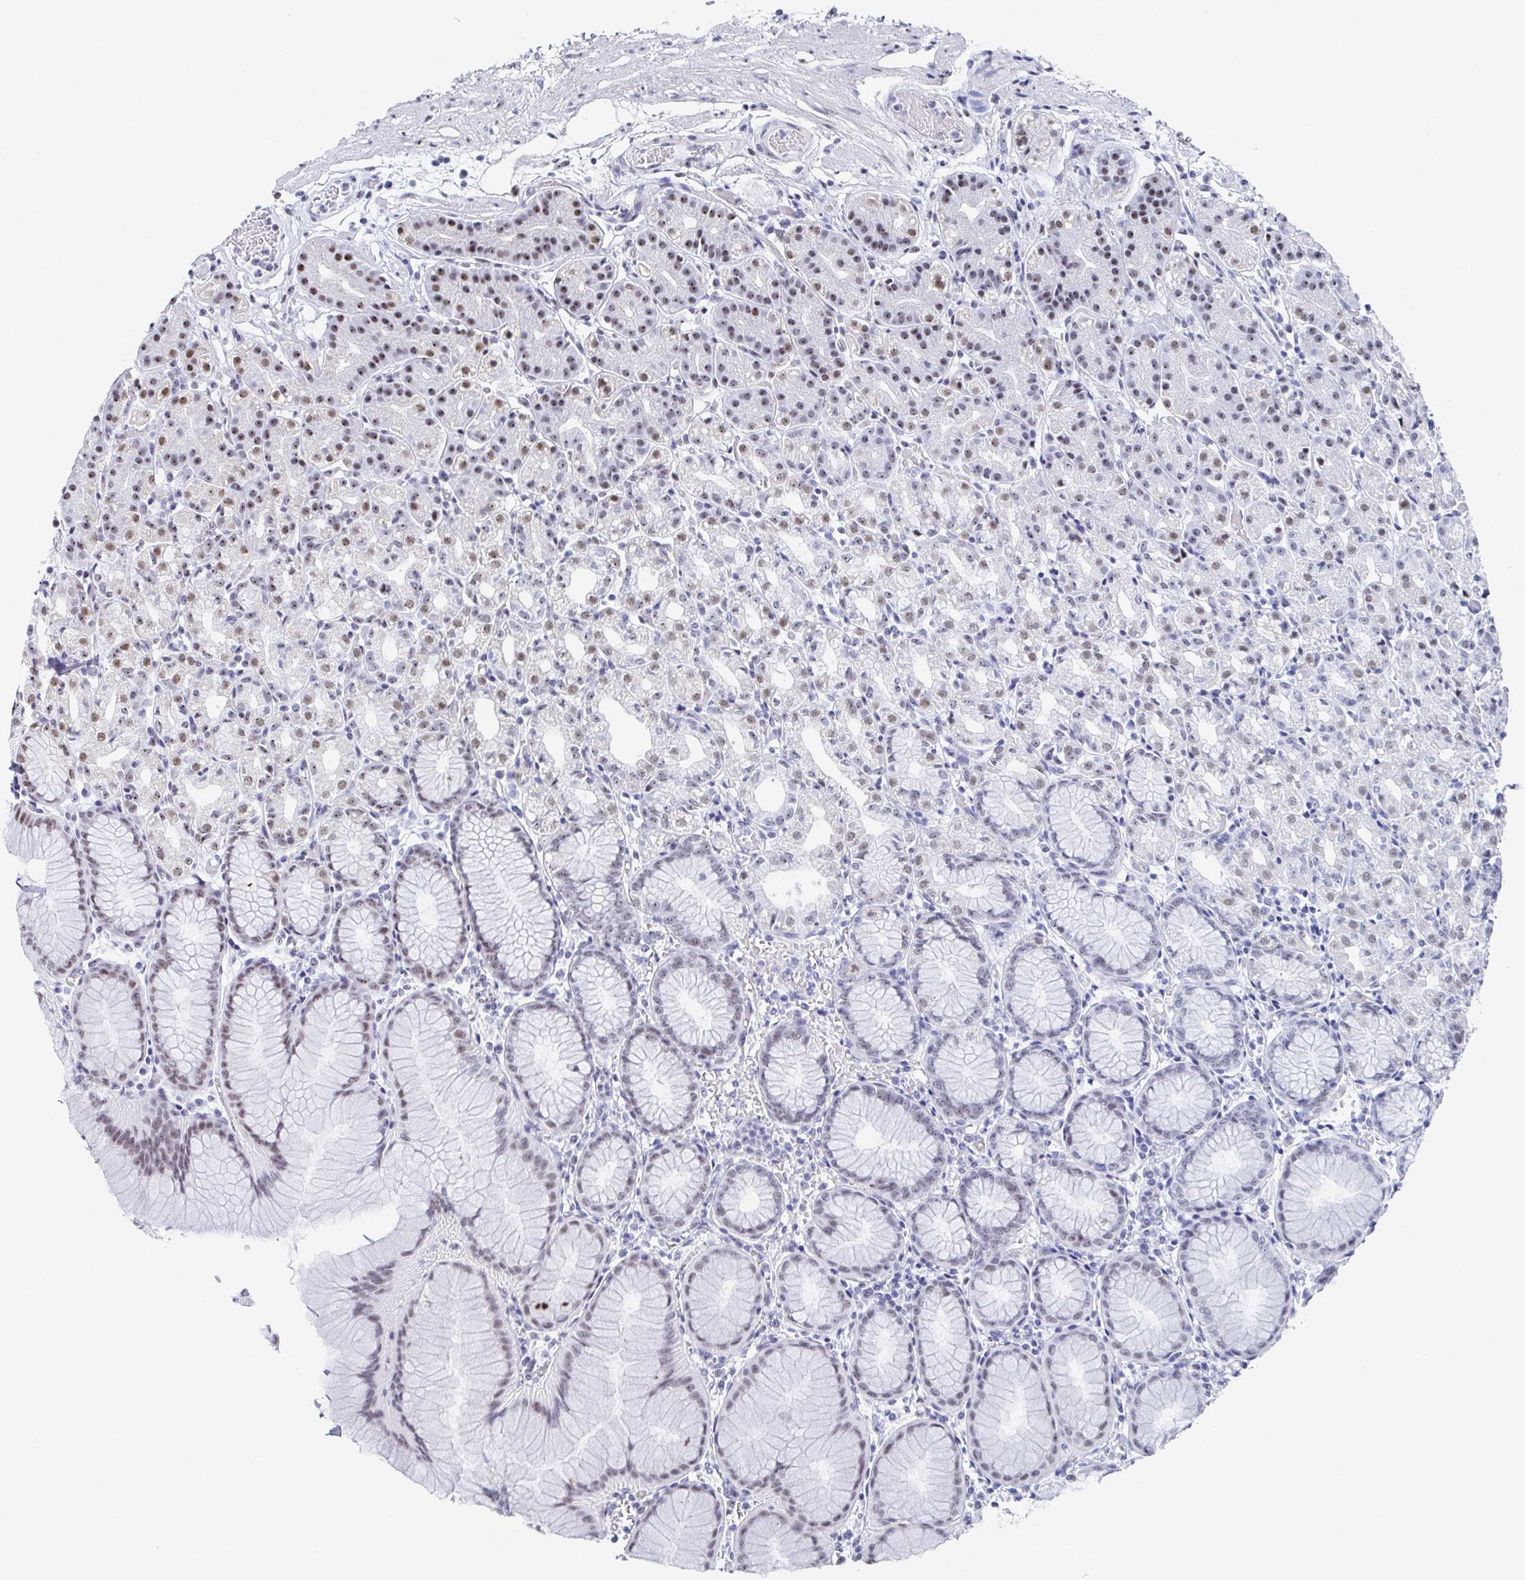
{"staining": {"intensity": "moderate", "quantity": "<25%", "location": "nuclear"}, "tissue": "stomach", "cell_type": "Glandular cells", "image_type": "normal", "snomed": [{"axis": "morphology", "description": "Normal tissue, NOS"}, {"axis": "topography", "description": "Stomach"}], "caption": "Protein expression analysis of benign stomach reveals moderate nuclear expression in about <25% of glandular cells.", "gene": "SIRT7", "patient": {"sex": "female", "age": 57}}